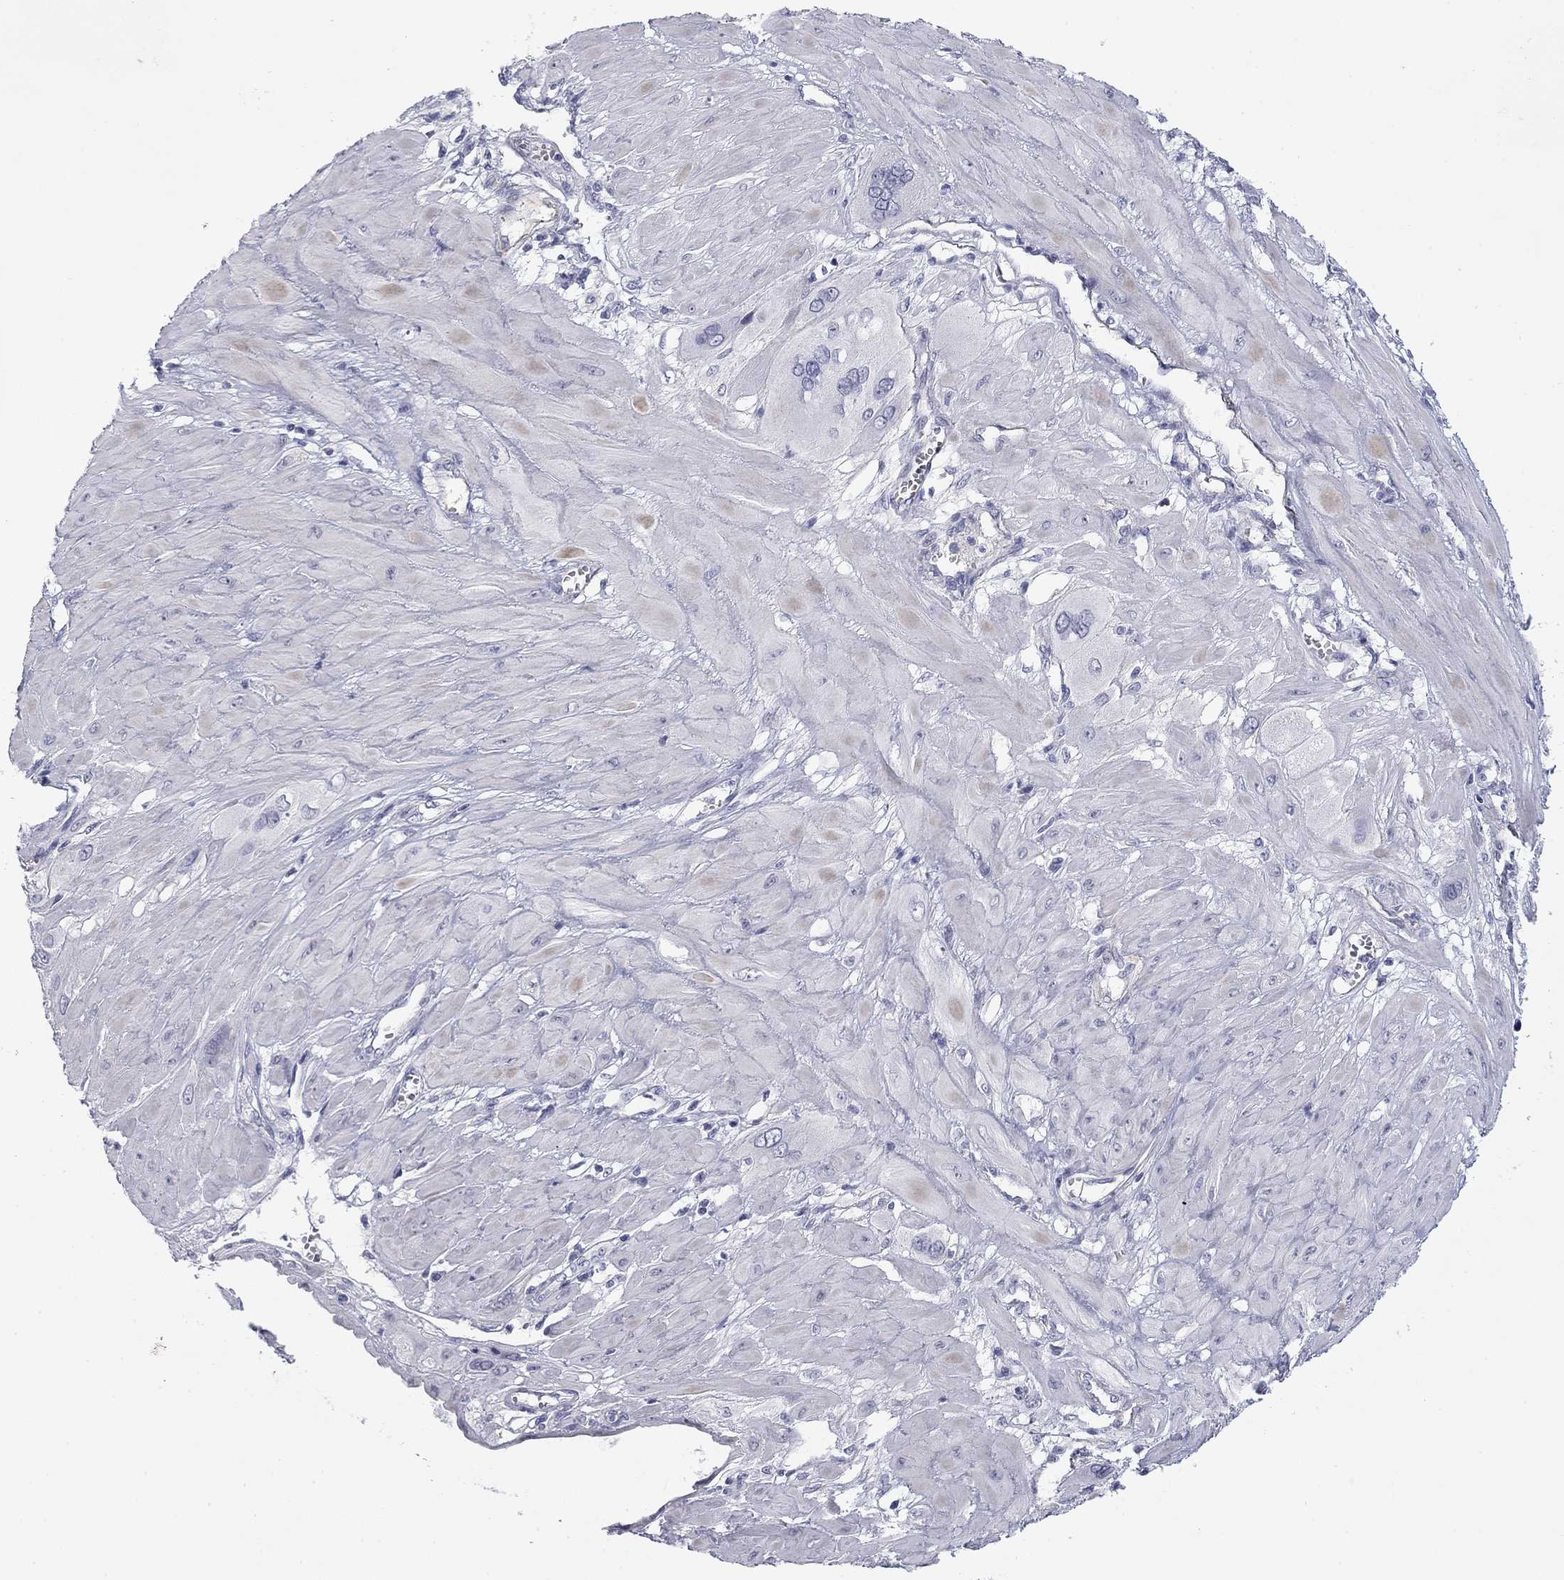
{"staining": {"intensity": "negative", "quantity": "none", "location": "none"}, "tissue": "cervical cancer", "cell_type": "Tumor cells", "image_type": "cancer", "snomed": [{"axis": "morphology", "description": "Squamous cell carcinoma, NOS"}, {"axis": "topography", "description": "Cervix"}], "caption": "Immunohistochemical staining of human cervical cancer demonstrates no significant positivity in tumor cells. The staining was performed using DAB (3,3'-diaminobenzidine) to visualize the protein expression in brown, while the nuclei were stained in blue with hematoxylin (Magnification: 20x).", "gene": "PRPH", "patient": {"sex": "female", "age": 34}}